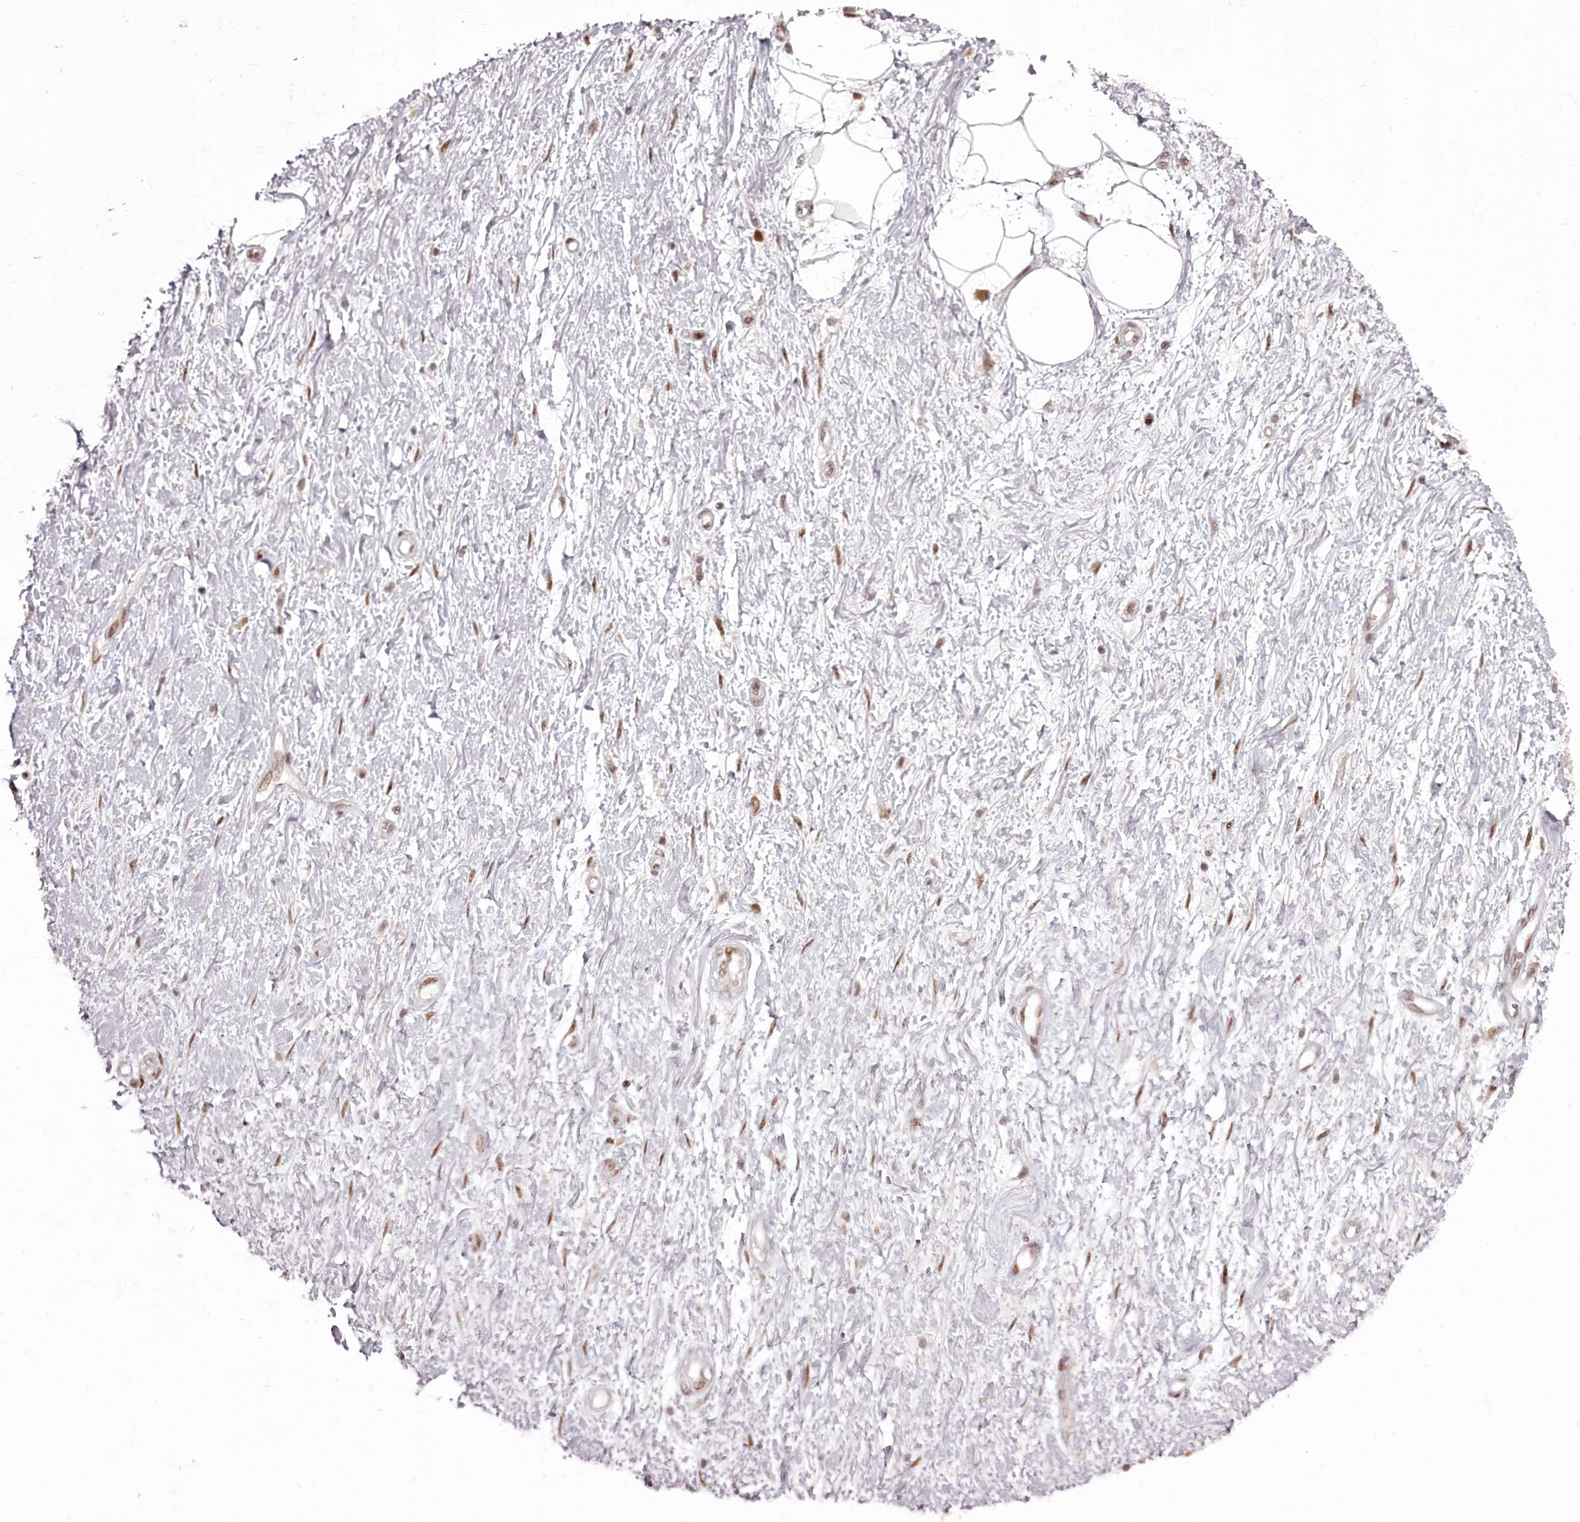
{"staining": {"intensity": "weak", "quantity": ">75%", "location": "cytoplasmic/membranous,nuclear"}, "tissue": "adipose tissue", "cell_type": "Adipocytes", "image_type": "normal", "snomed": [{"axis": "morphology", "description": "Normal tissue, NOS"}, {"axis": "morphology", "description": "Adenocarcinoma, NOS"}, {"axis": "topography", "description": "Pancreas"}, {"axis": "topography", "description": "Peripheral nerve tissue"}], "caption": "This micrograph reveals immunohistochemistry staining of unremarkable adipose tissue, with low weak cytoplasmic/membranous,nuclear staining in about >75% of adipocytes.", "gene": "THYN1", "patient": {"sex": "male", "age": 59}}